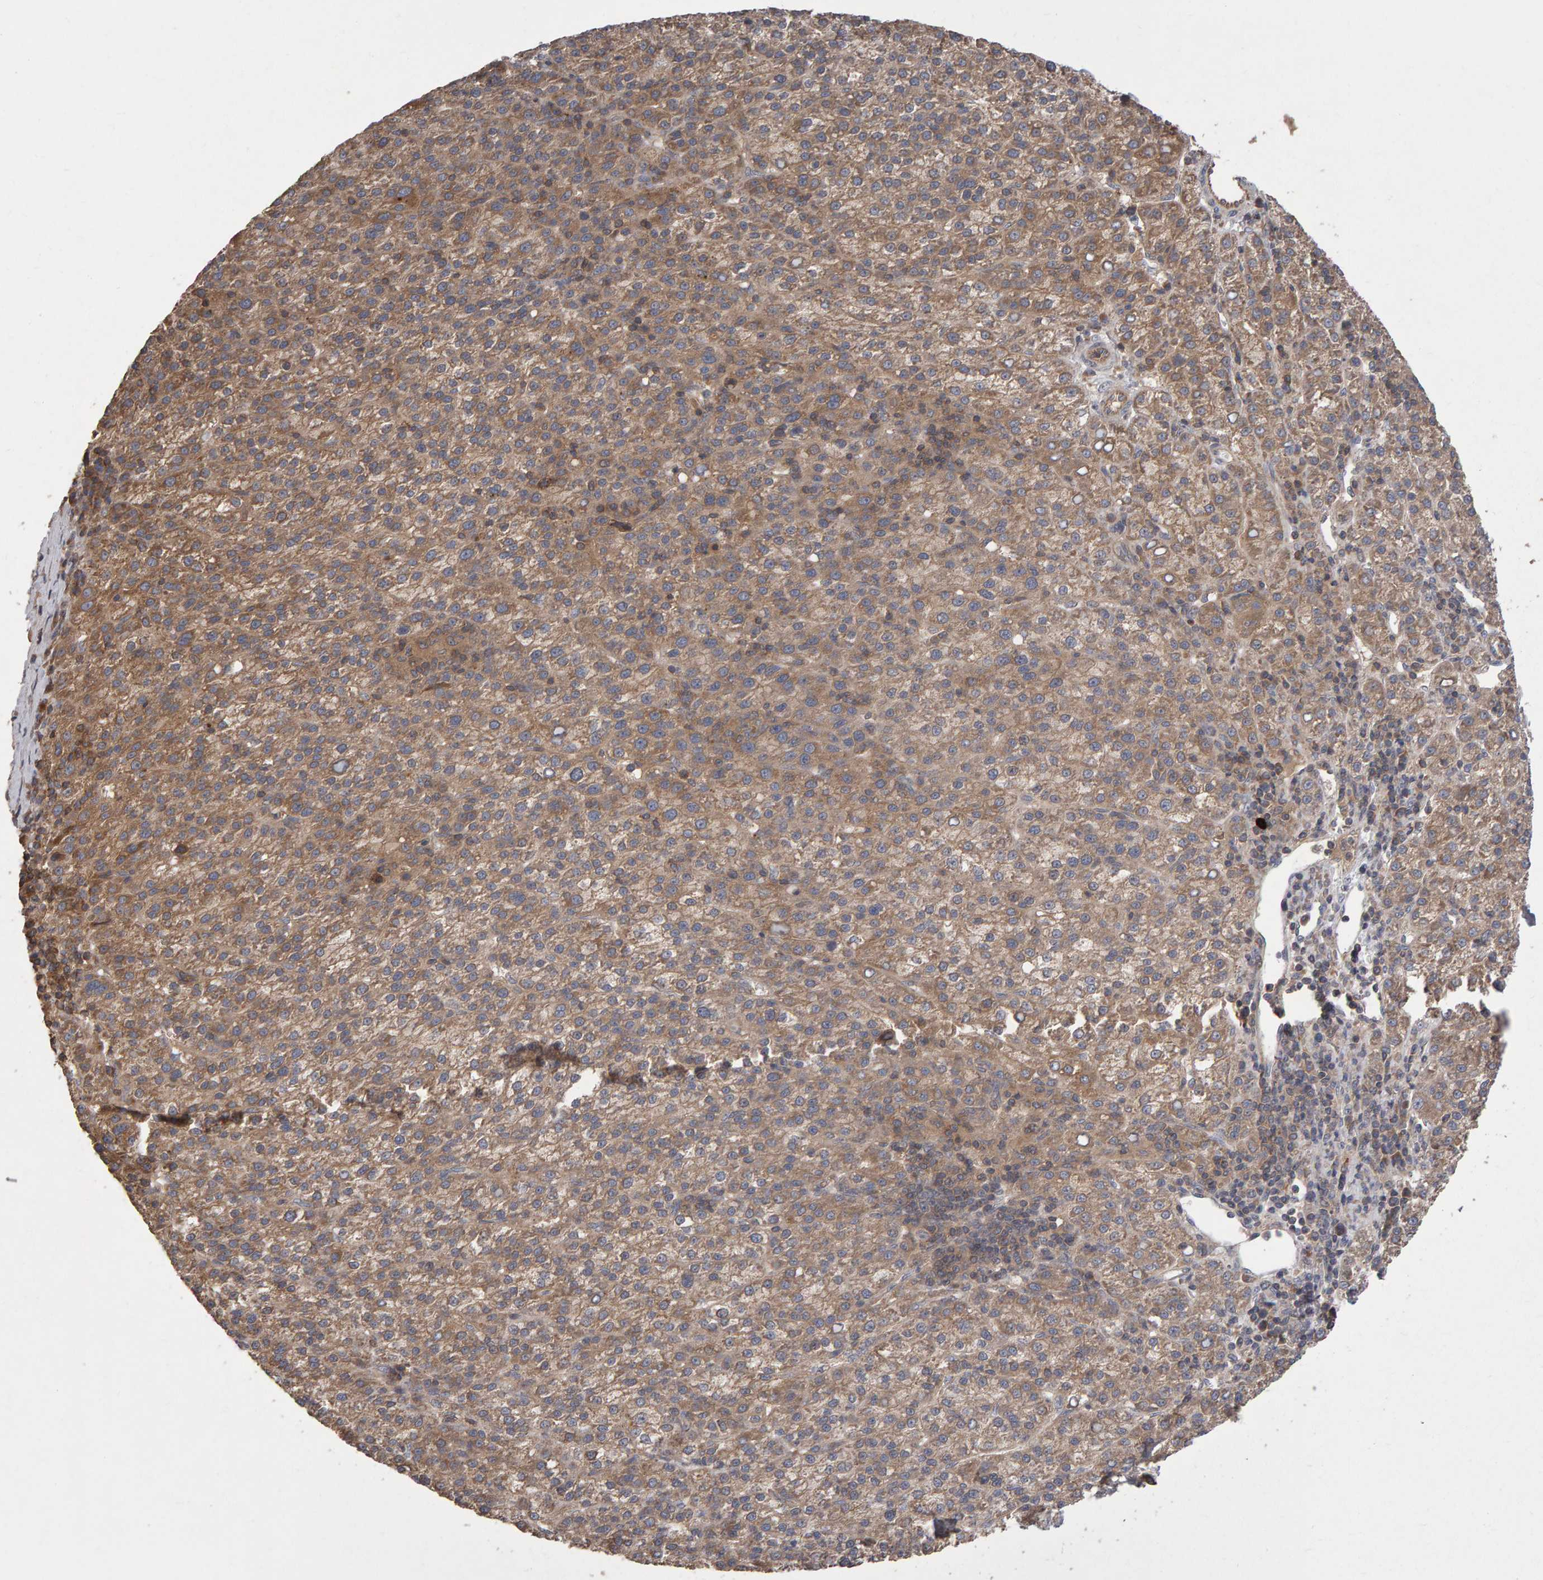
{"staining": {"intensity": "moderate", "quantity": ">75%", "location": "cytoplasmic/membranous"}, "tissue": "liver cancer", "cell_type": "Tumor cells", "image_type": "cancer", "snomed": [{"axis": "morphology", "description": "Carcinoma, Hepatocellular, NOS"}, {"axis": "topography", "description": "Liver"}], "caption": "The immunohistochemical stain labels moderate cytoplasmic/membranous staining in tumor cells of hepatocellular carcinoma (liver) tissue.", "gene": "PGS1", "patient": {"sex": "female", "age": 58}}